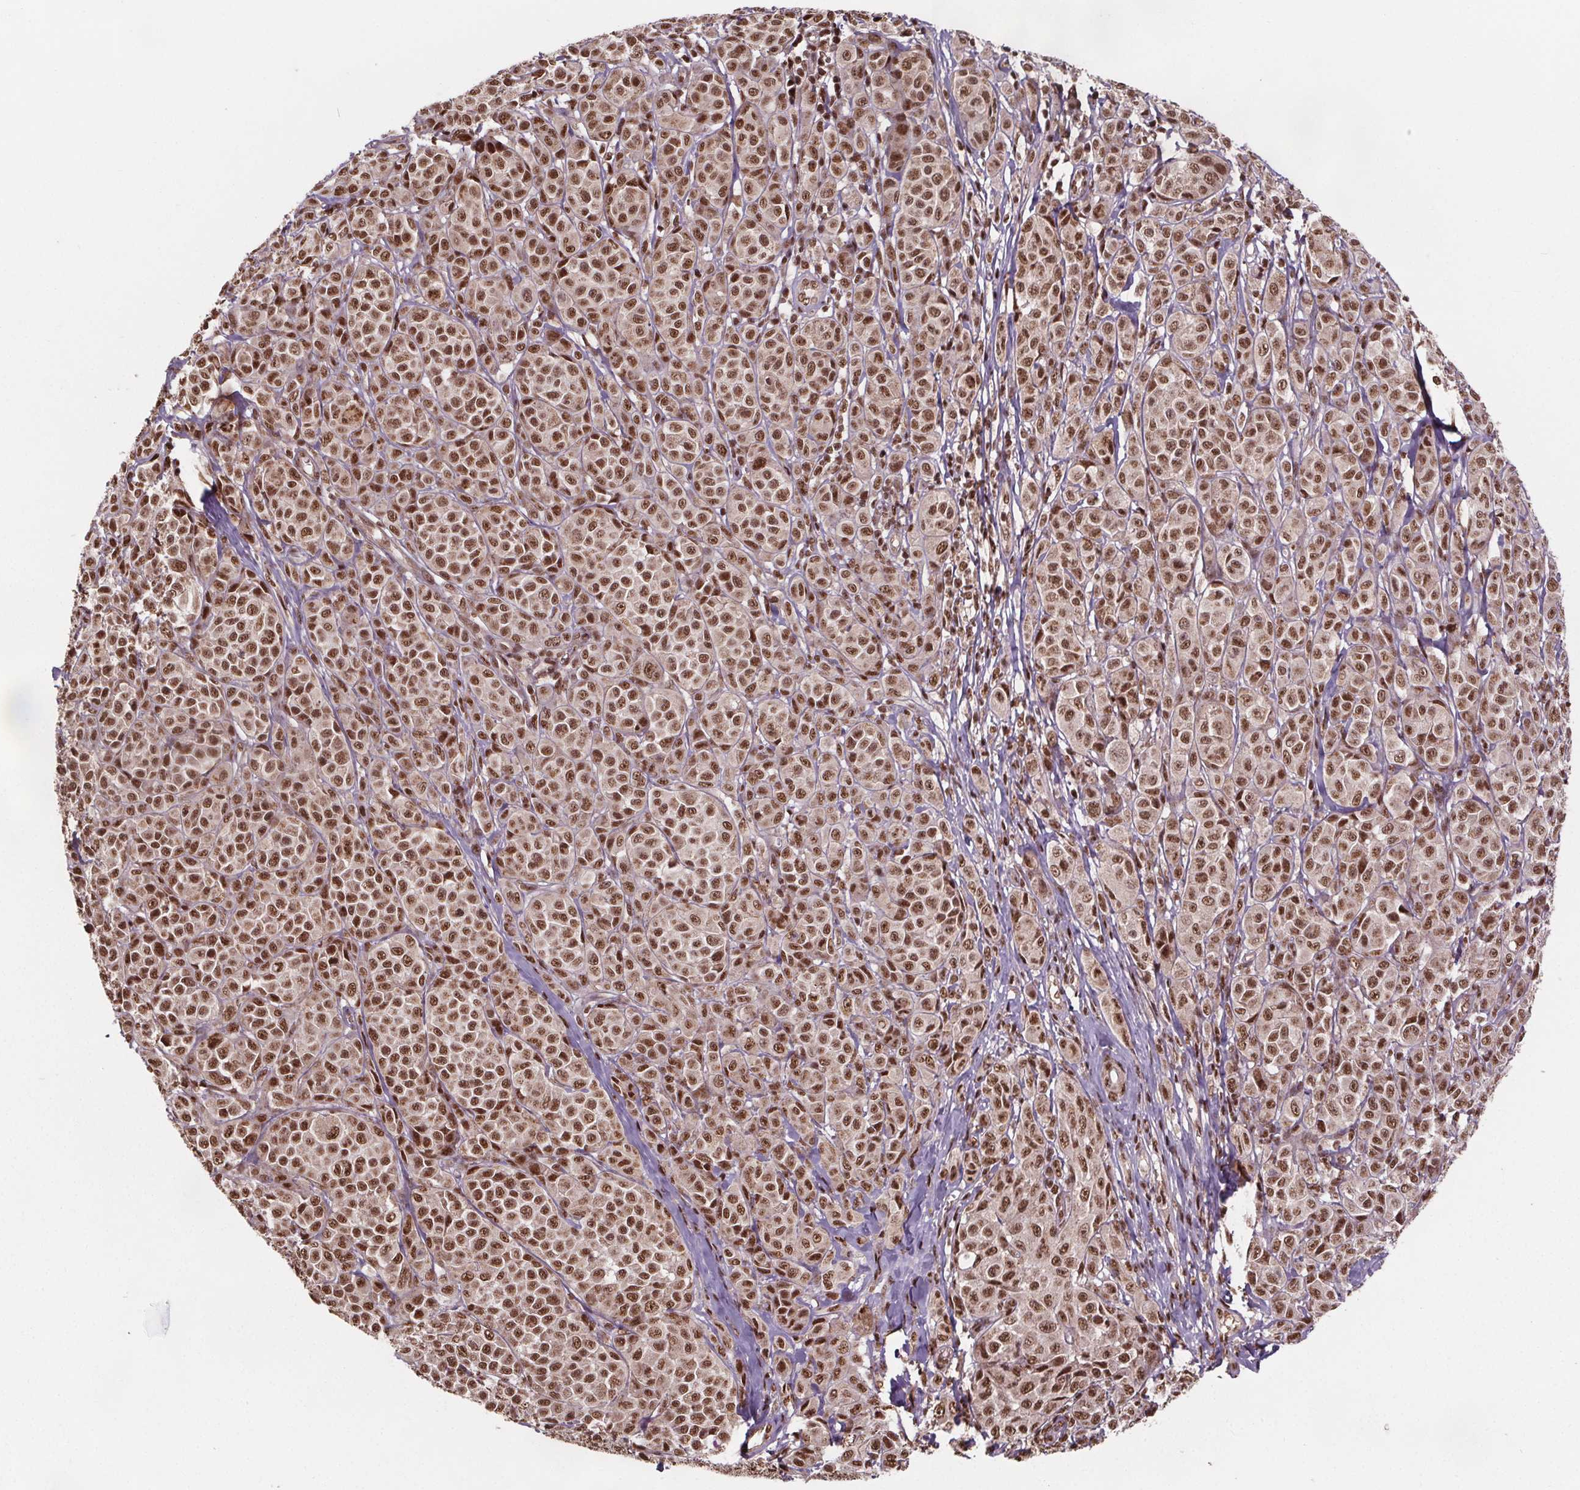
{"staining": {"intensity": "moderate", "quantity": ">75%", "location": "nuclear"}, "tissue": "melanoma", "cell_type": "Tumor cells", "image_type": "cancer", "snomed": [{"axis": "morphology", "description": "Malignant melanoma, NOS"}, {"axis": "topography", "description": "Skin"}], "caption": "Immunohistochemical staining of human melanoma reveals medium levels of moderate nuclear protein staining in approximately >75% of tumor cells. (DAB = brown stain, brightfield microscopy at high magnification).", "gene": "JARID2", "patient": {"sex": "male", "age": 89}}